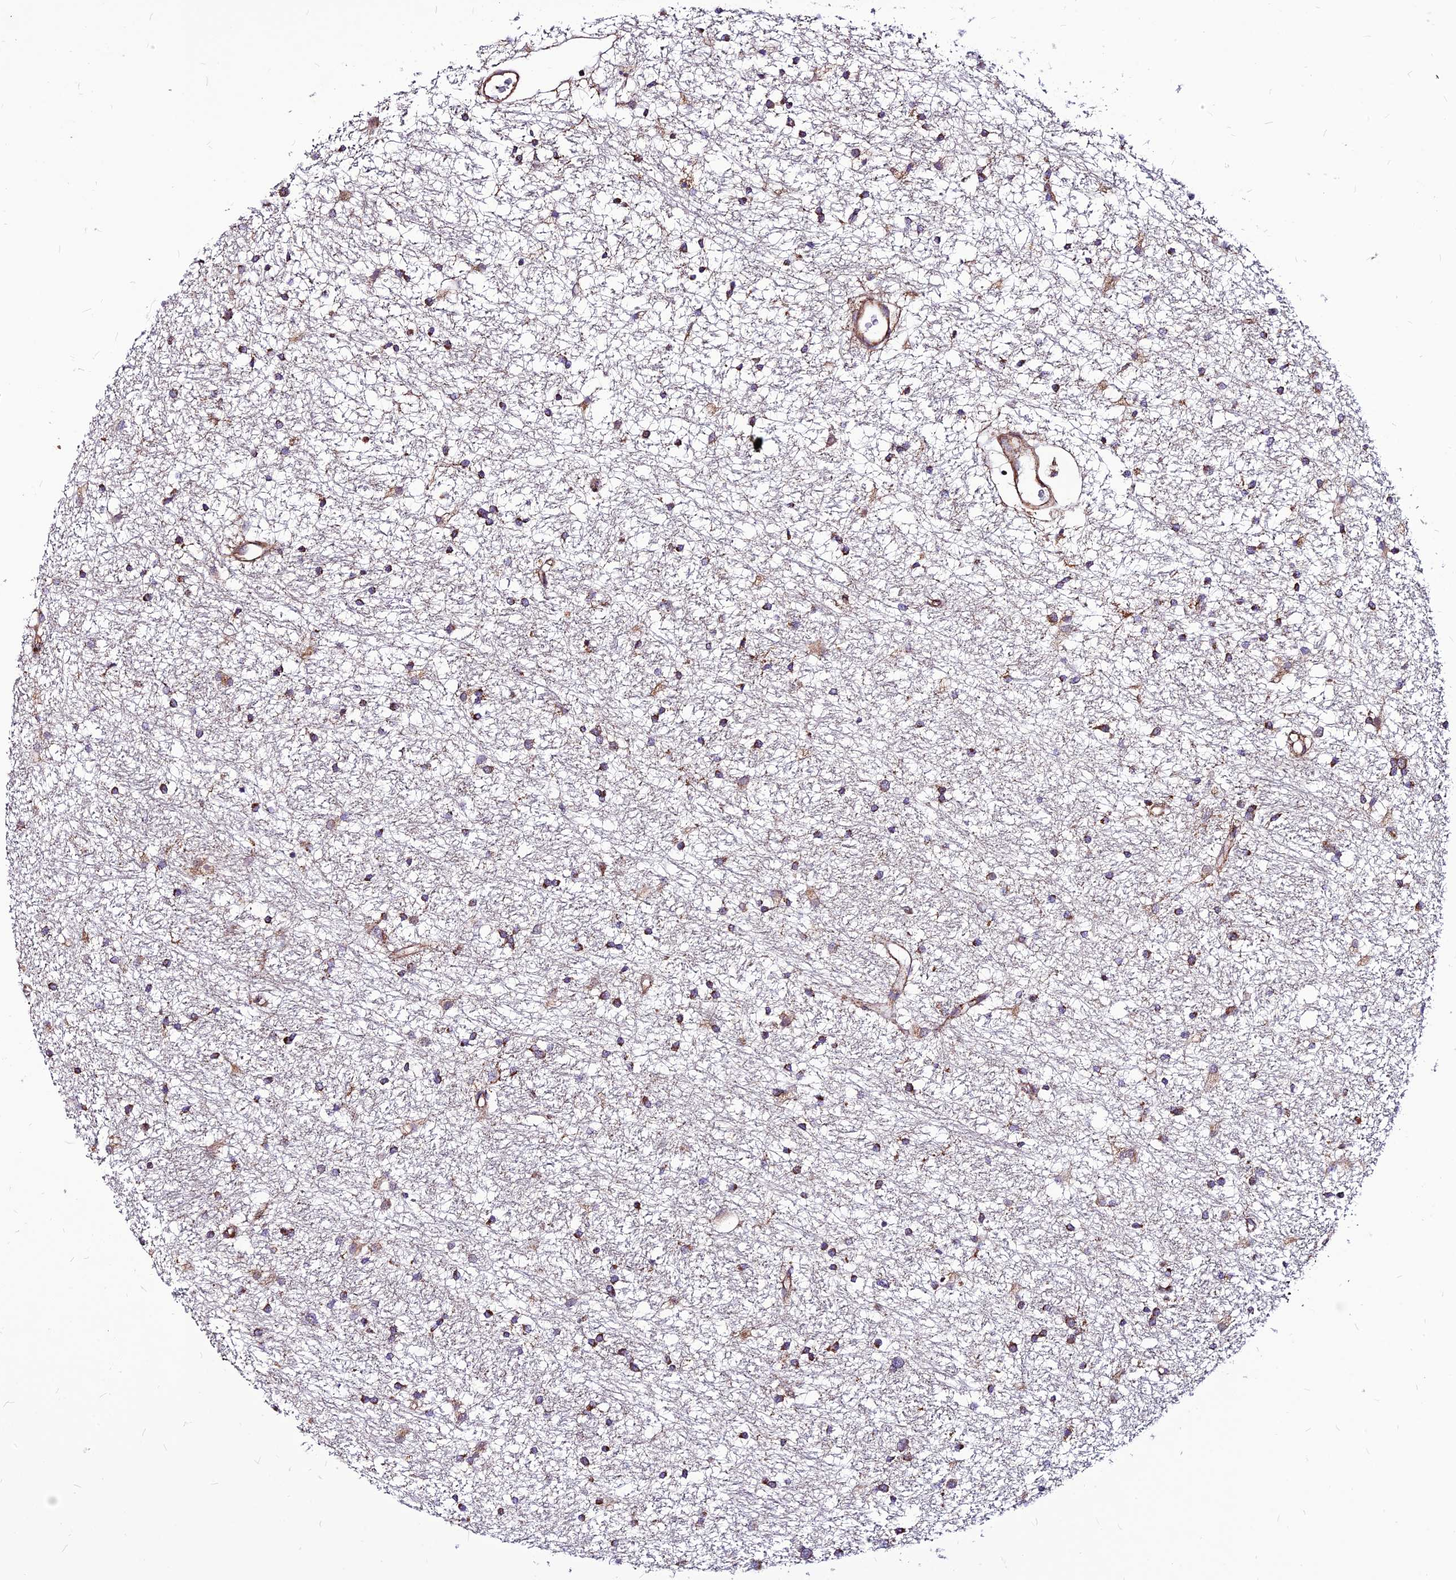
{"staining": {"intensity": "moderate", "quantity": "25%-75%", "location": "cytoplasmic/membranous"}, "tissue": "glioma", "cell_type": "Tumor cells", "image_type": "cancer", "snomed": [{"axis": "morphology", "description": "Glioma, malignant, High grade"}, {"axis": "topography", "description": "Brain"}], "caption": "Malignant high-grade glioma was stained to show a protein in brown. There is medium levels of moderate cytoplasmic/membranous staining in about 25%-75% of tumor cells.", "gene": "ECI1", "patient": {"sex": "male", "age": 77}}